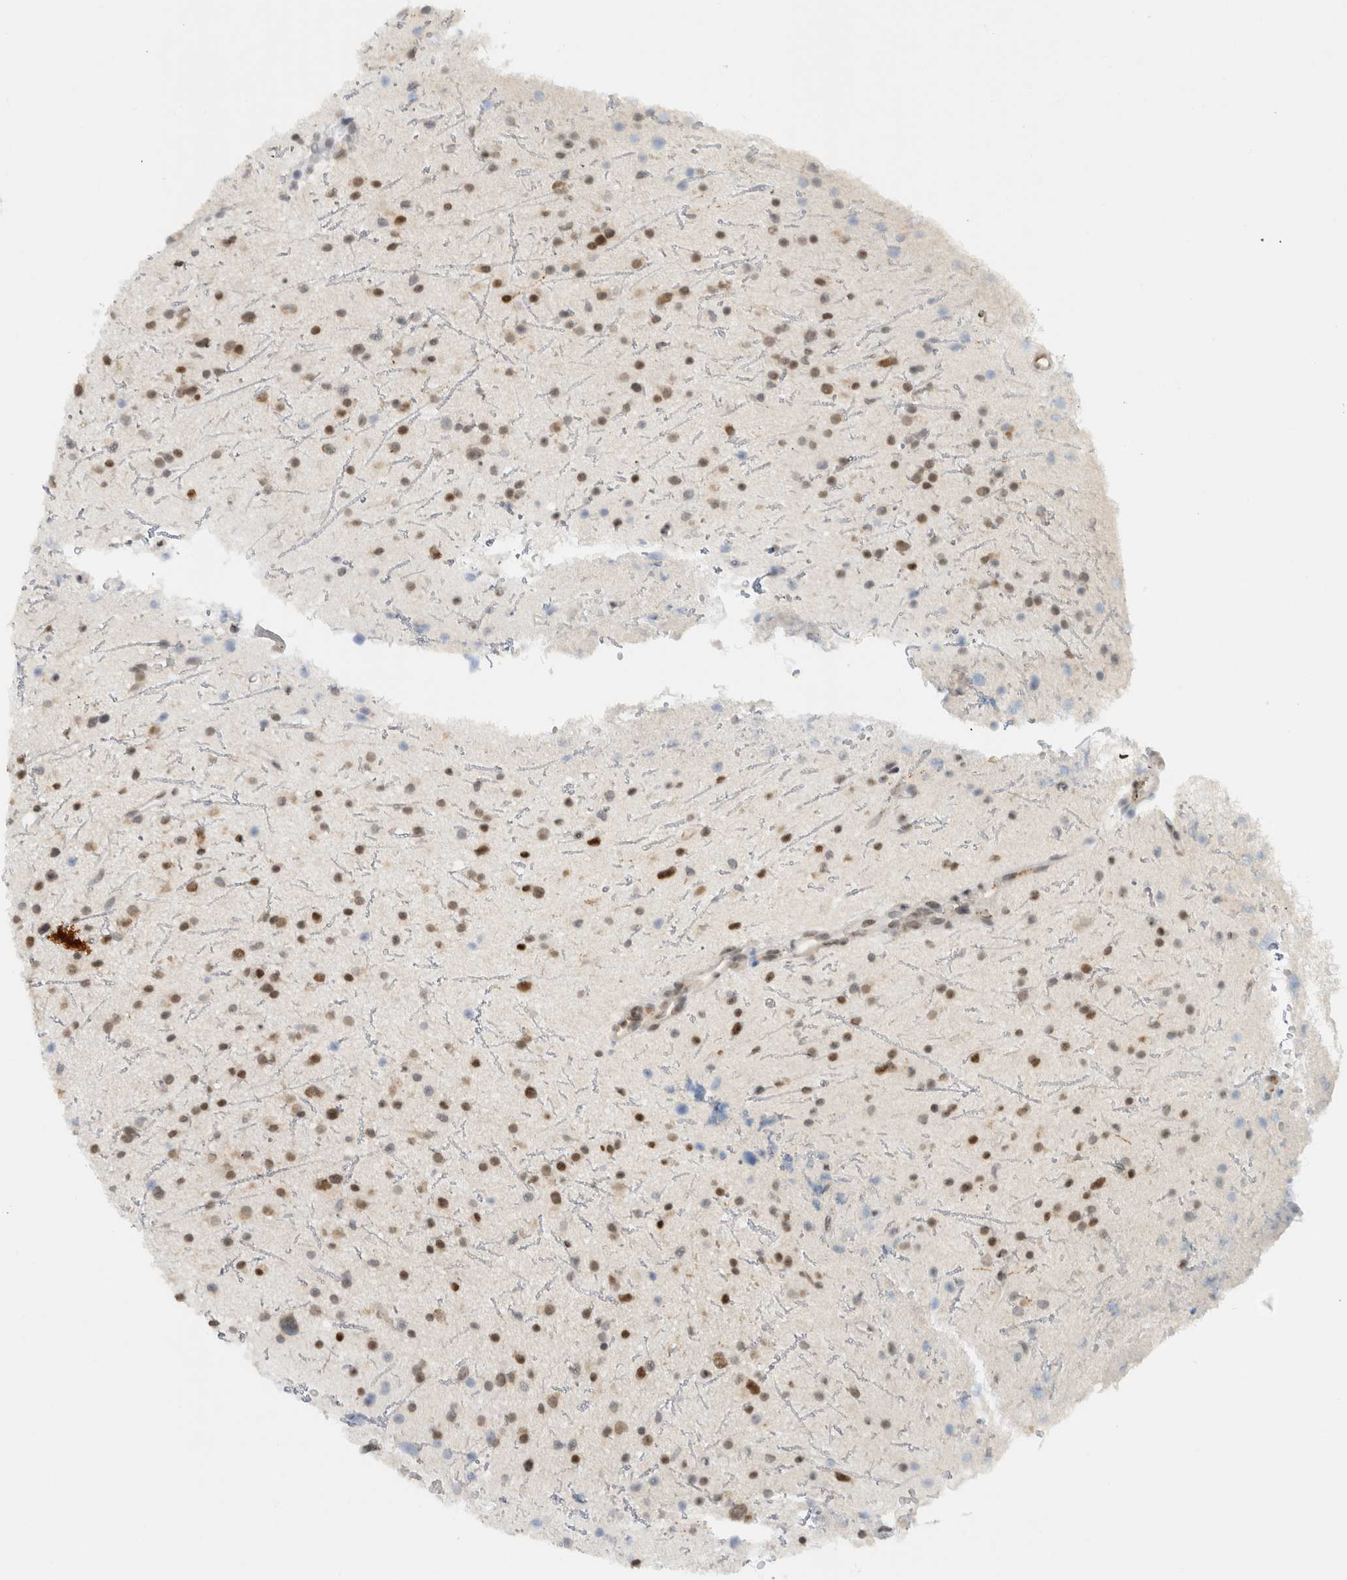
{"staining": {"intensity": "moderate", "quantity": ">75%", "location": "nuclear"}, "tissue": "glioma", "cell_type": "Tumor cells", "image_type": "cancer", "snomed": [{"axis": "morphology", "description": "Glioma, malignant, Low grade"}, {"axis": "topography", "description": "Cerebral cortex"}], "caption": "Human glioma stained with a protein marker exhibits moderate staining in tumor cells.", "gene": "HNRNPR", "patient": {"sex": "female", "age": 39}}